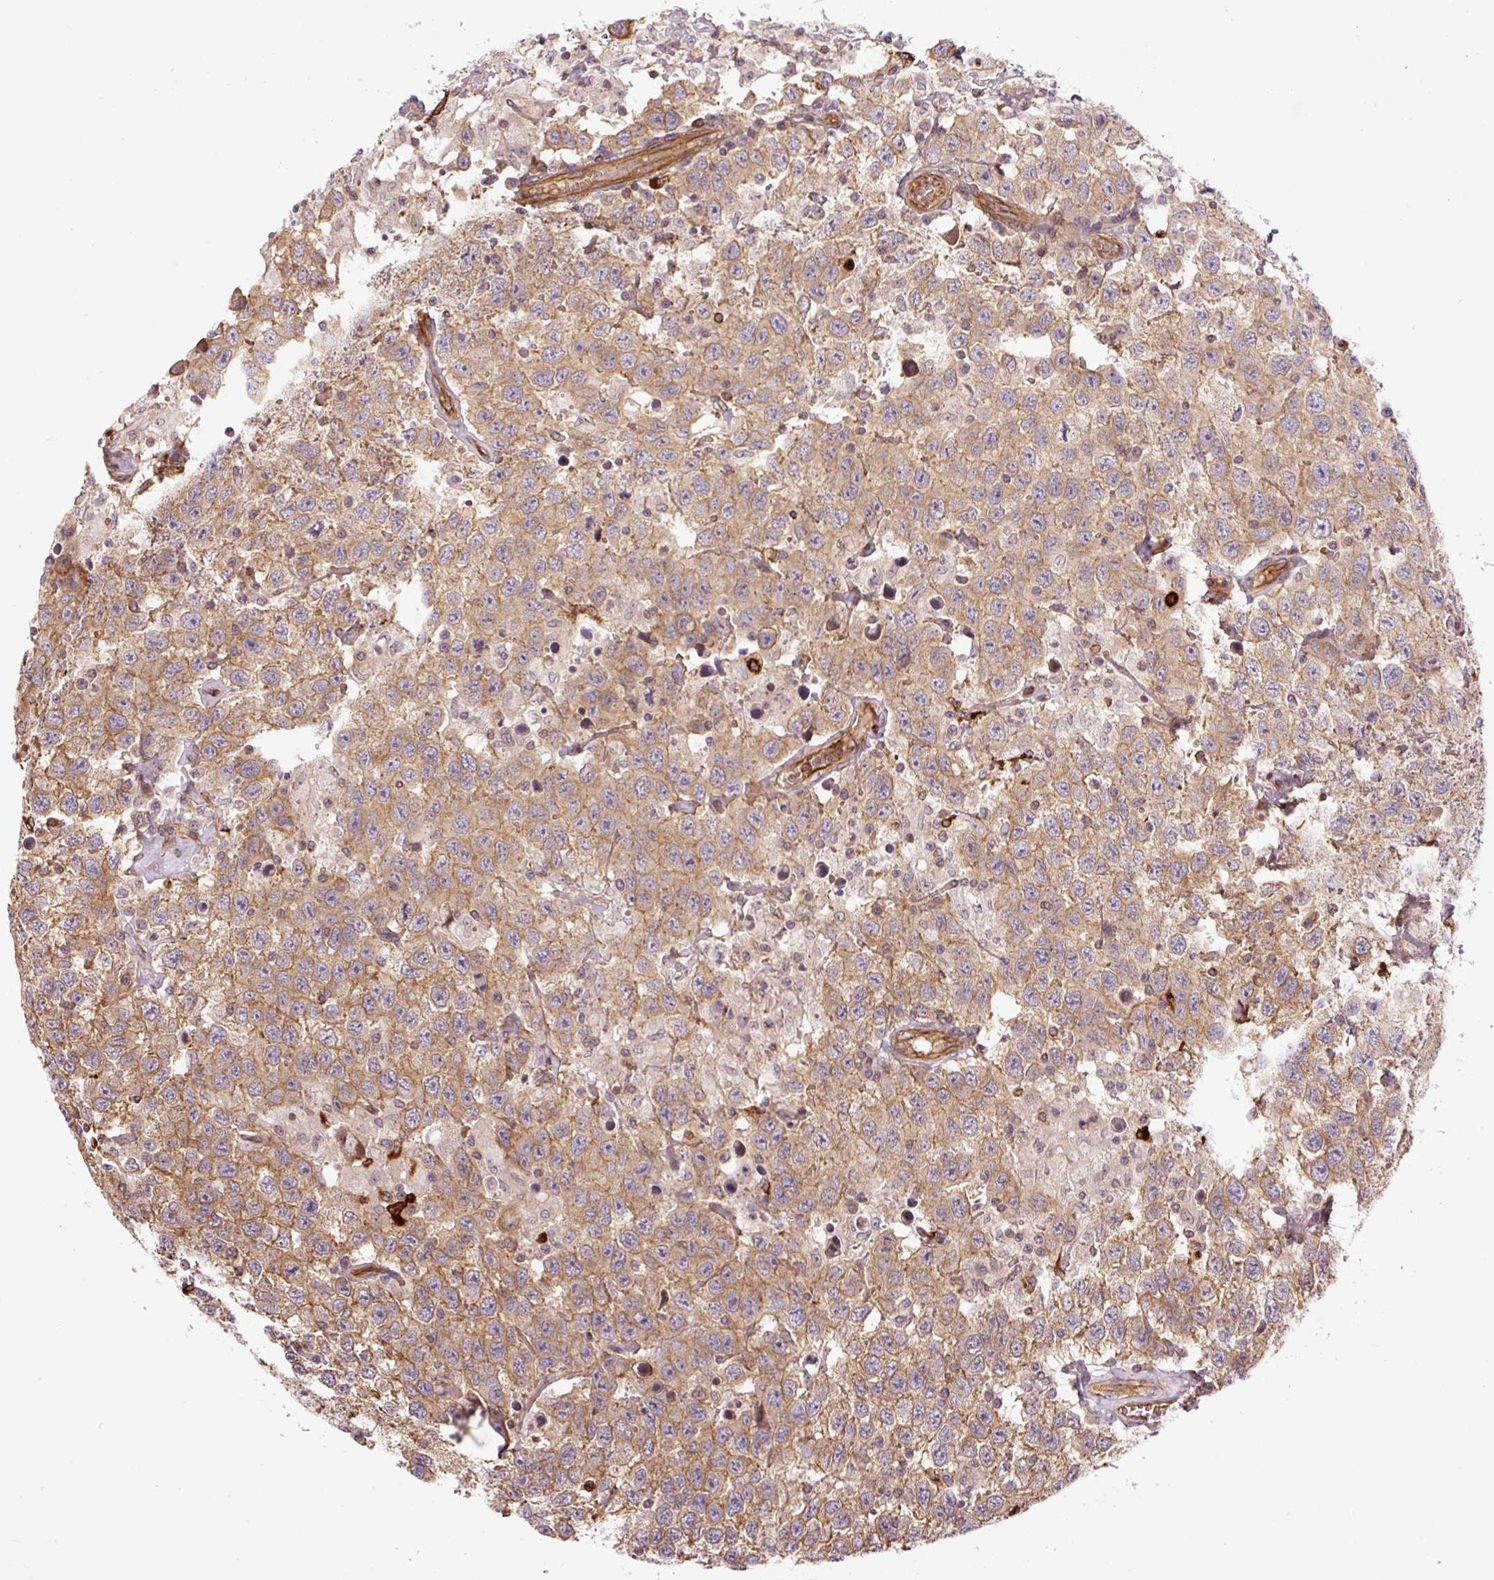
{"staining": {"intensity": "moderate", "quantity": ">75%", "location": "cytoplasmic/membranous"}, "tissue": "testis cancer", "cell_type": "Tumor cells", "image_type": "cancer", "snomed": [{"axis": "morphology", "description": "Seminoma, NOS"}, {"axis": "topography", "description": "Testis"}], "caption": "This histopathology image displays seminoma (testis) stained with IHC to label a protein in brown. The cytoplasmic/membranous of tumor cells show moderate positivity for the protein. Nuclei are counter-stained blue.", "gene": "B3GALT5", "patient": {"sex": "male", "age": 41}}